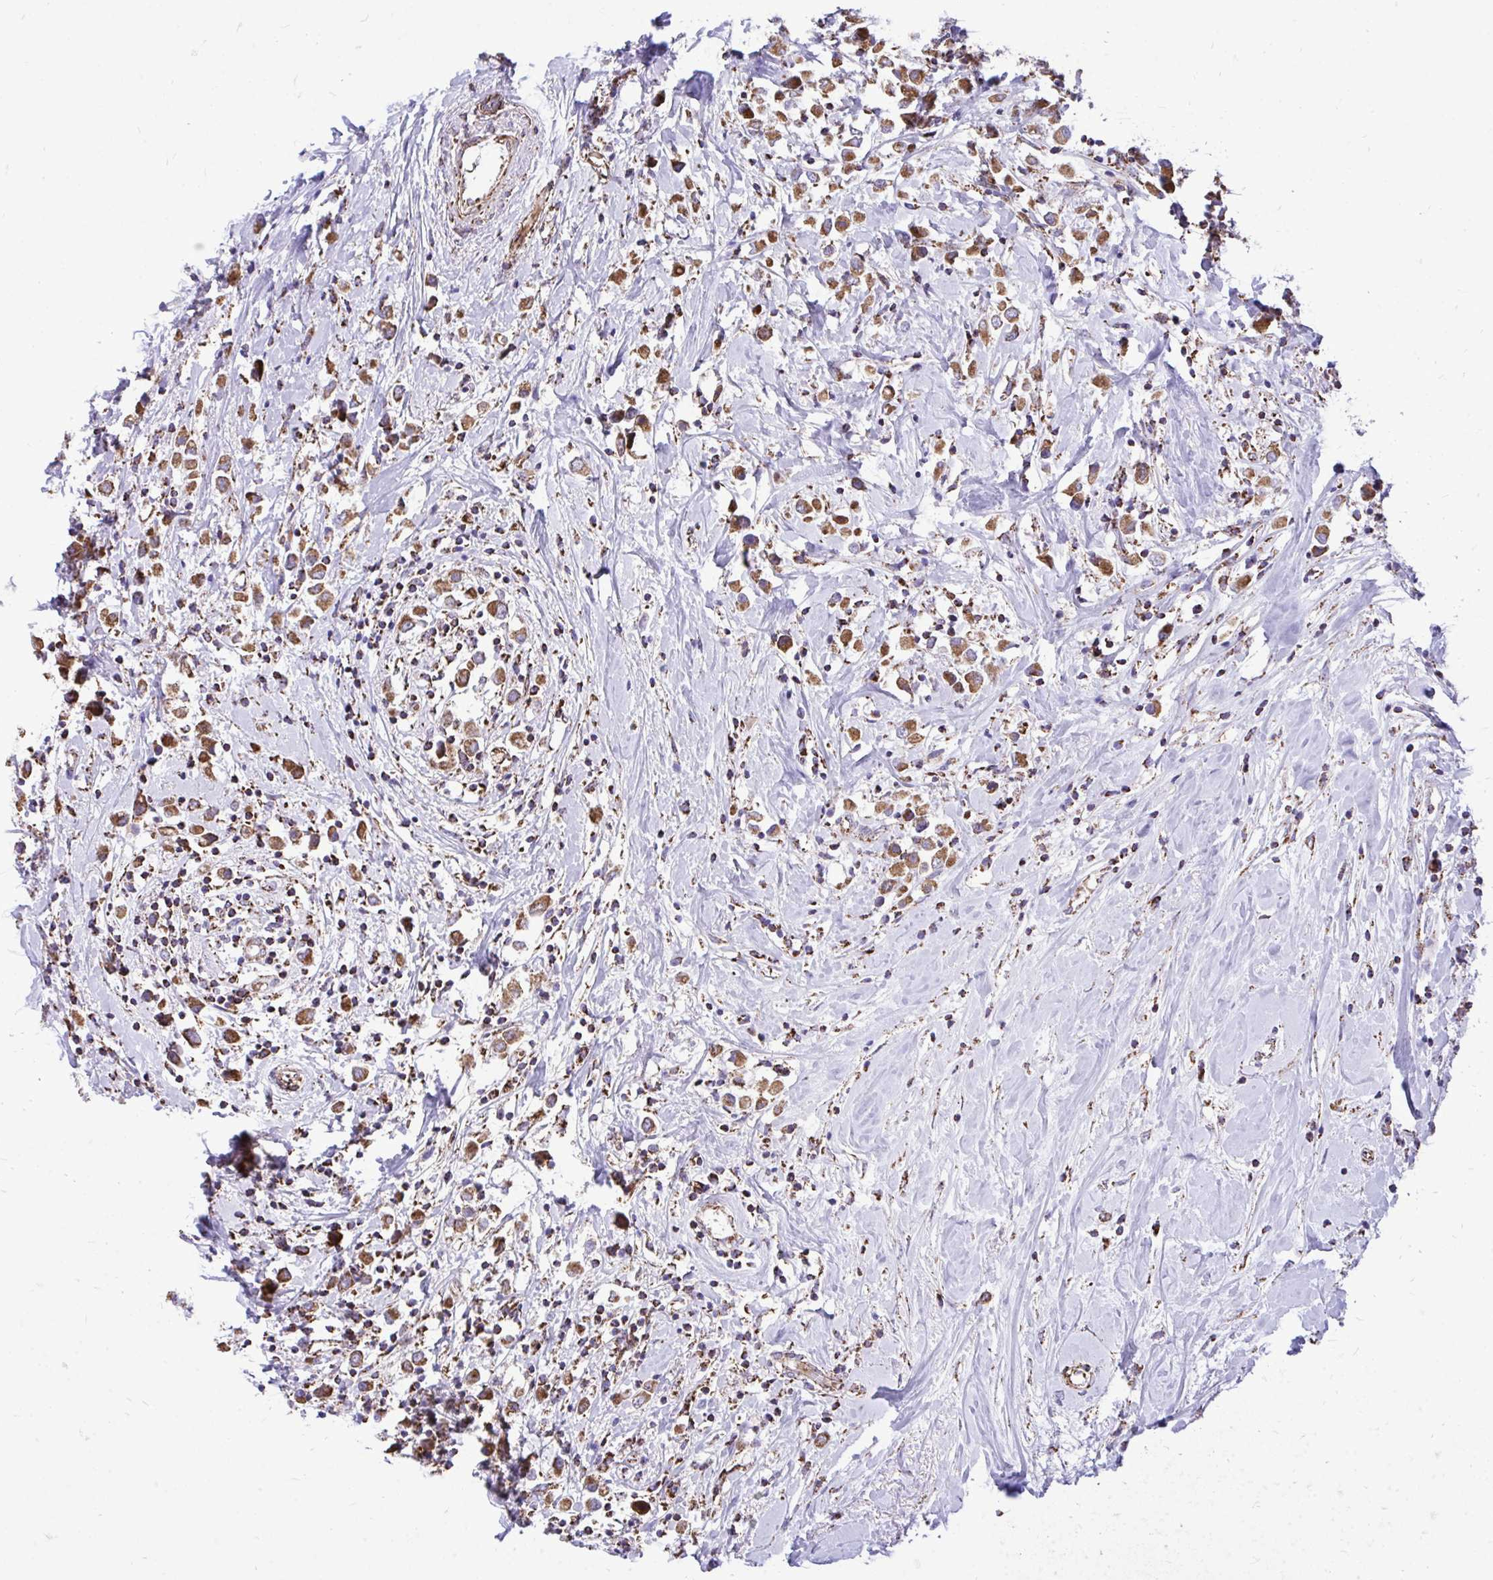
{"staining": {"intensity": "moderate", "quantity": ">75%", "location": "cytoplasmic/membranous"}, "tissue": "breast cancer", "cell_type": "Tumor cells", "image_type": "cancer", "snomed": [{"axis": "morphology", "description": "Duct carcinoma"}, {"axis": "topography", "description": "Breast"}], "caption": "Approximately >75% of tumor cells in breast cancer demonstrate moderate cytoplasmic/membranous protein expression as visualized by brown immunohistochemical staining.", "gene": "UBE2C", "patient": {"sex": "female", "age": 61}}